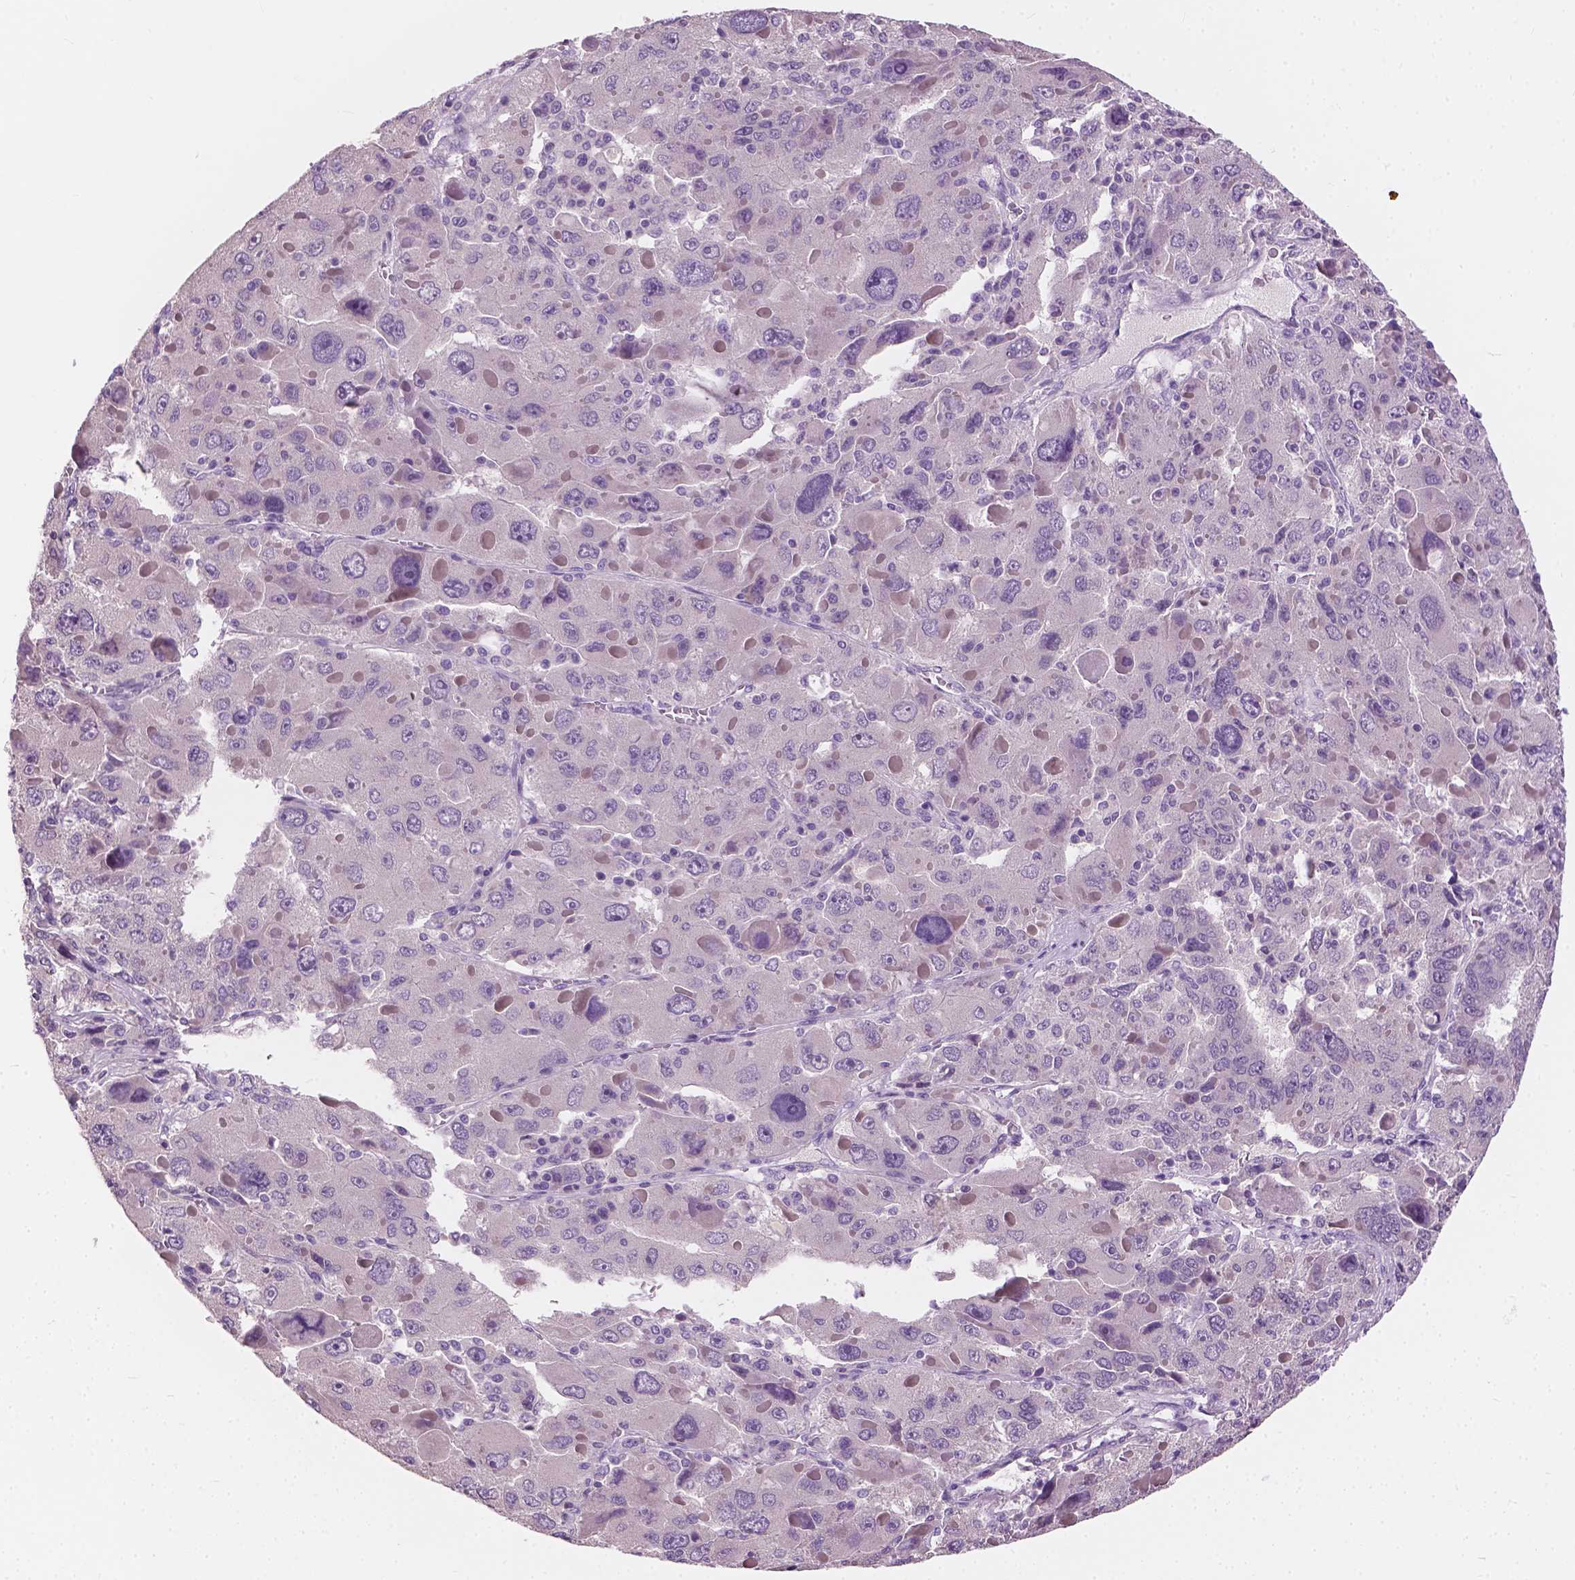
{"staining": {"intensity": "negative", "quantity": "none", "location": "none"}, "tissue": "liver cancer", "cell_type": "Tumor cells", "image_type": "cancer", "snomed": [{"axis": "morphology", "description": "Carcinoma, Hepatocellular, NOS"}, {"axis": "topography", "description": "Liver"}], "caption": "Tumor cells show no significant protein expression in hepatocellular carcinoma (liver). (Brightfield microscopy of DAB (3,3'-diaminobenzidine) immunohistochemistry (IHC) at high magnification).", "gene": "KRT17", "patient": {"sex": "female", "age": 41}}